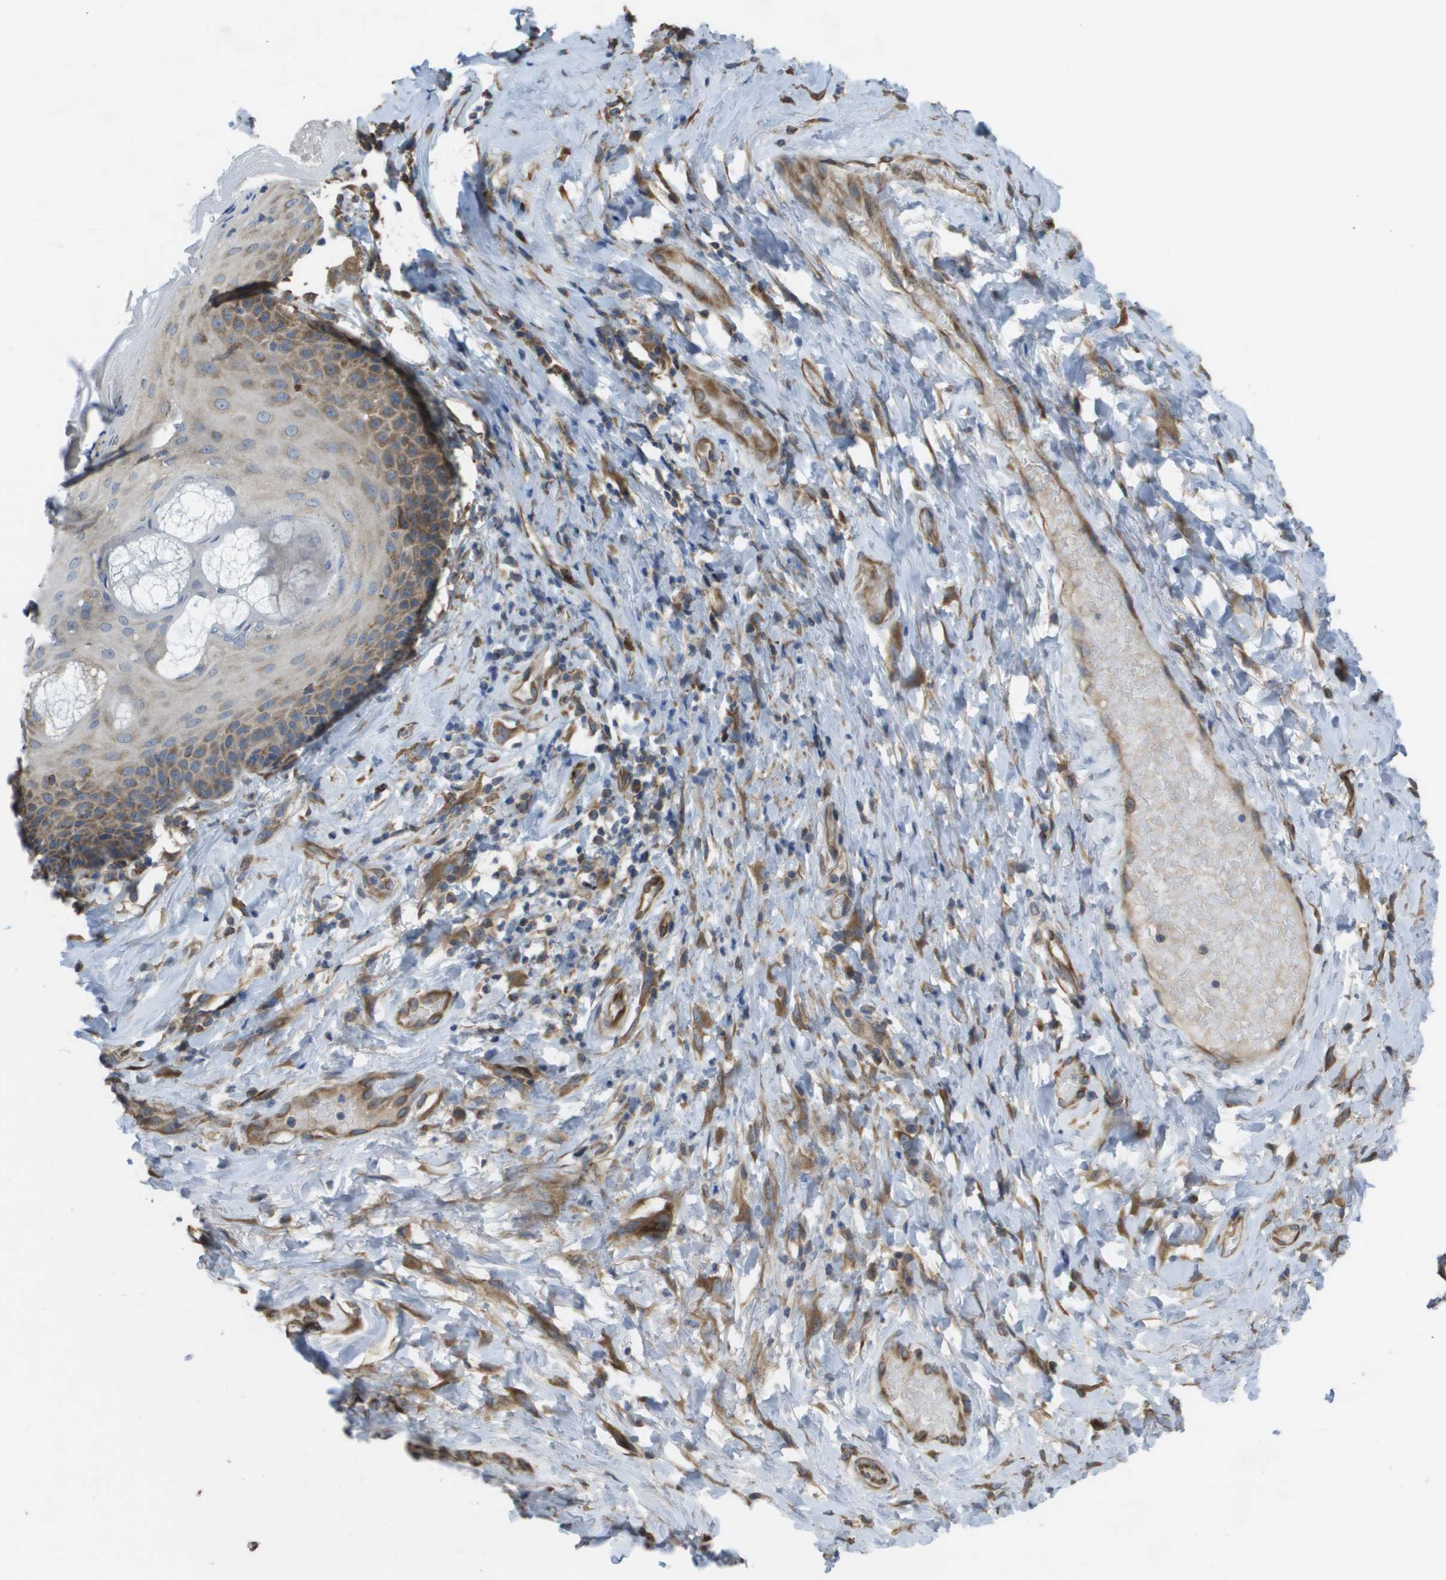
{"staining": {"intensity": "weak", "quantity": "25%-75%", "location": "cytoplasmic/membranous"}, "tissue": "skin", "cell_type": "Epidermal cells", "image_type": "normal", "snomed": [{"axis": "morphology", "description": "Normal tissue, NOS"}, {"axis": "topography", "description": "Anal"}], "caption": "DAB immunohistochemical staining of unremarkable skin demonstrates weak cytoplasmic/membranous protein staining in about 25%-75% of epidermal cells. (DAB IHC, brown staining for protein, blue staining for nuclei).", "gene": "CLCN2", "patient": {"sex": "male", "age": 69}}